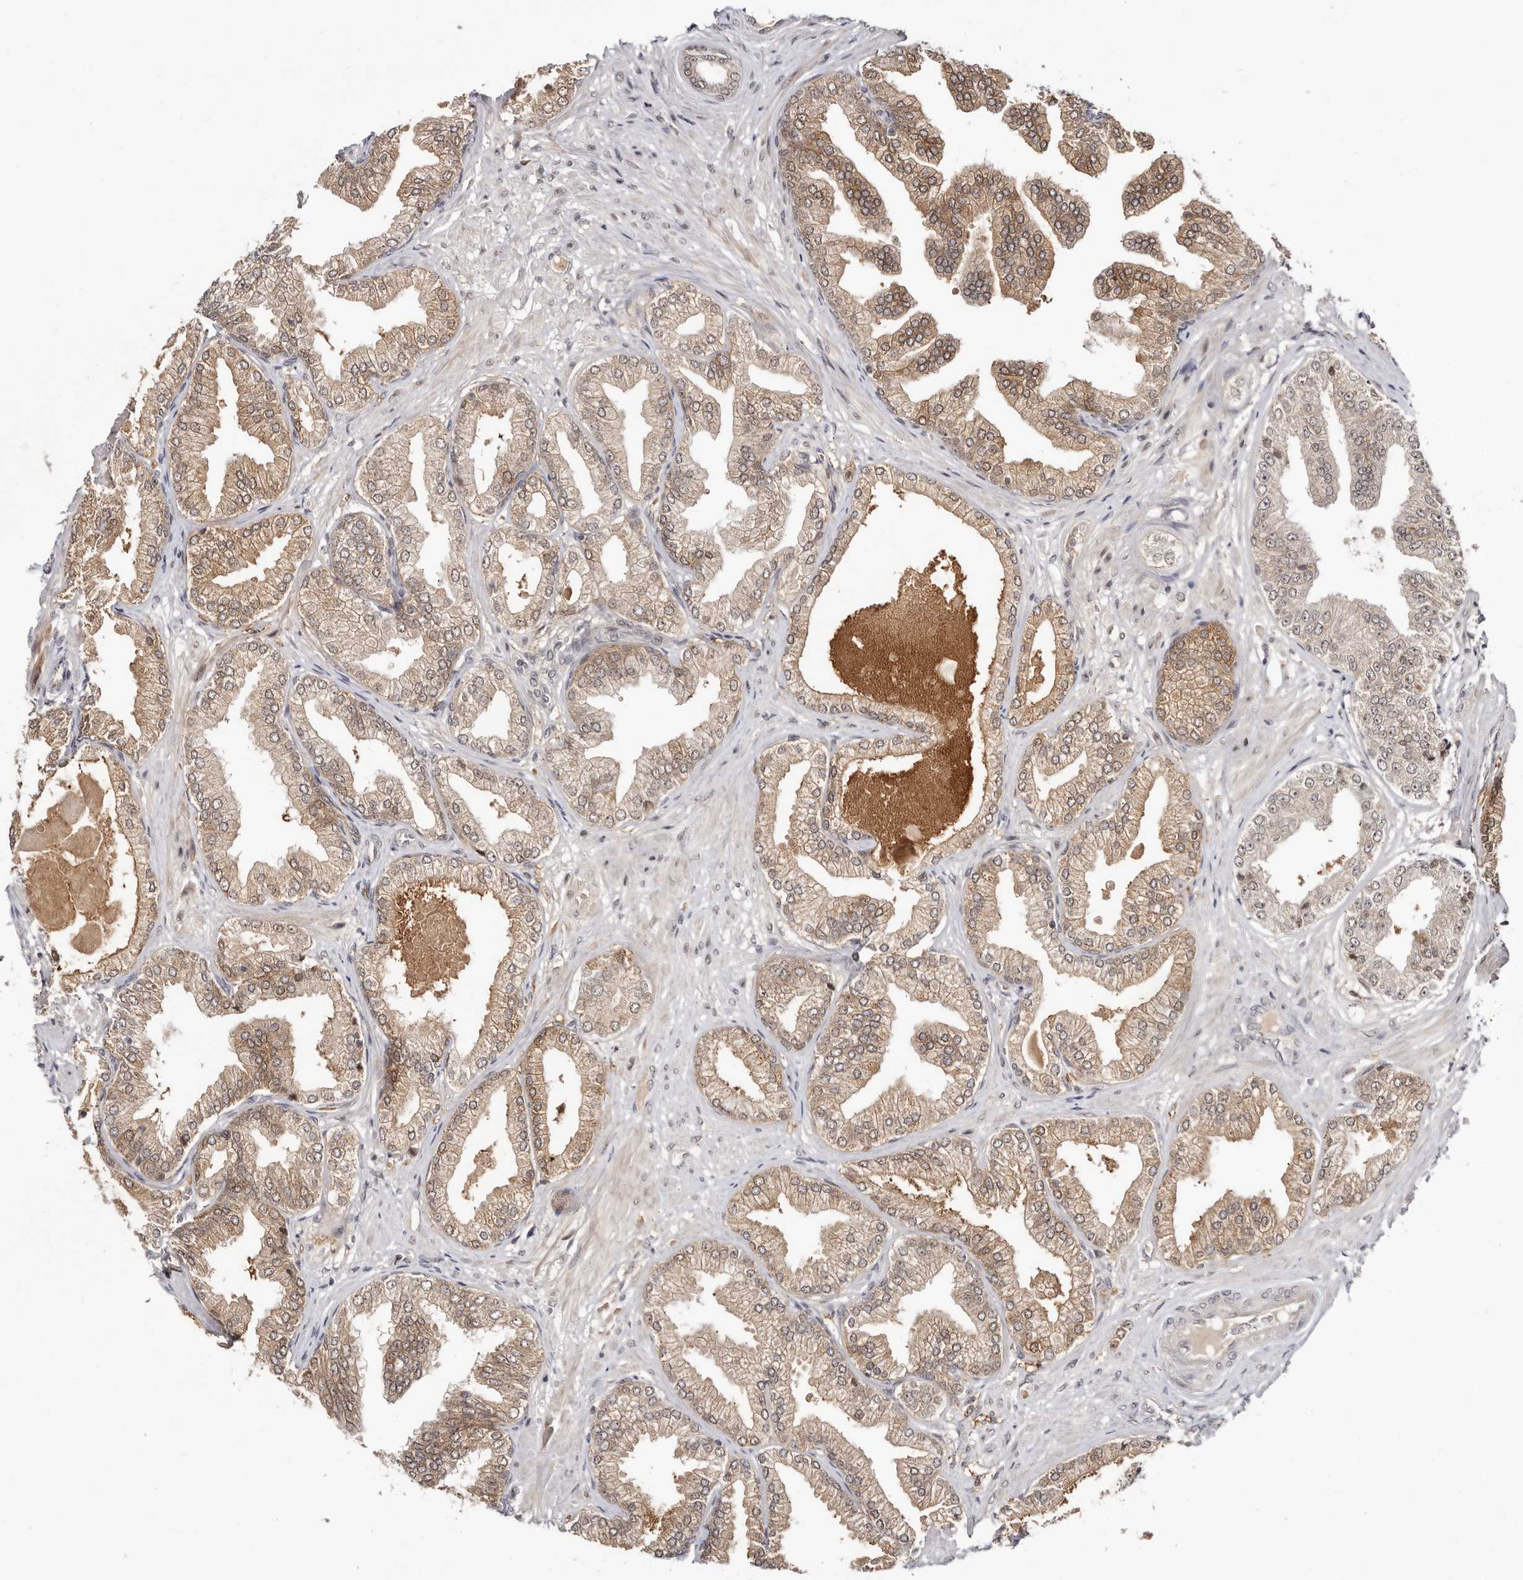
{"staining": {"intensity": "moderate", "quantity": ">75%", "location": "cytoplasmic/membranous,nuclear"}, "tissue": "prostate cancer", "cell_type": "Tumor cells", "image_type": "cancer", "snomed": [{"axis": "morphology", "description": "Adenocarcinoma, Low grade"}, {"axis": "topography", "description": "Prostate"}], "caption": "DAB (3,3'-diaminobenzidine) immunohistochemical staining of low-grade adenocarcinoma (prostate) displays moderate cytoplasmic/membranous and nuclear protein staining in about >75% of tumor cells. (brown staining indicates protein expression, while blue staining denotes nuclei).", "gene": "MED8", "patient": {"sex": "male", "age": 63}}